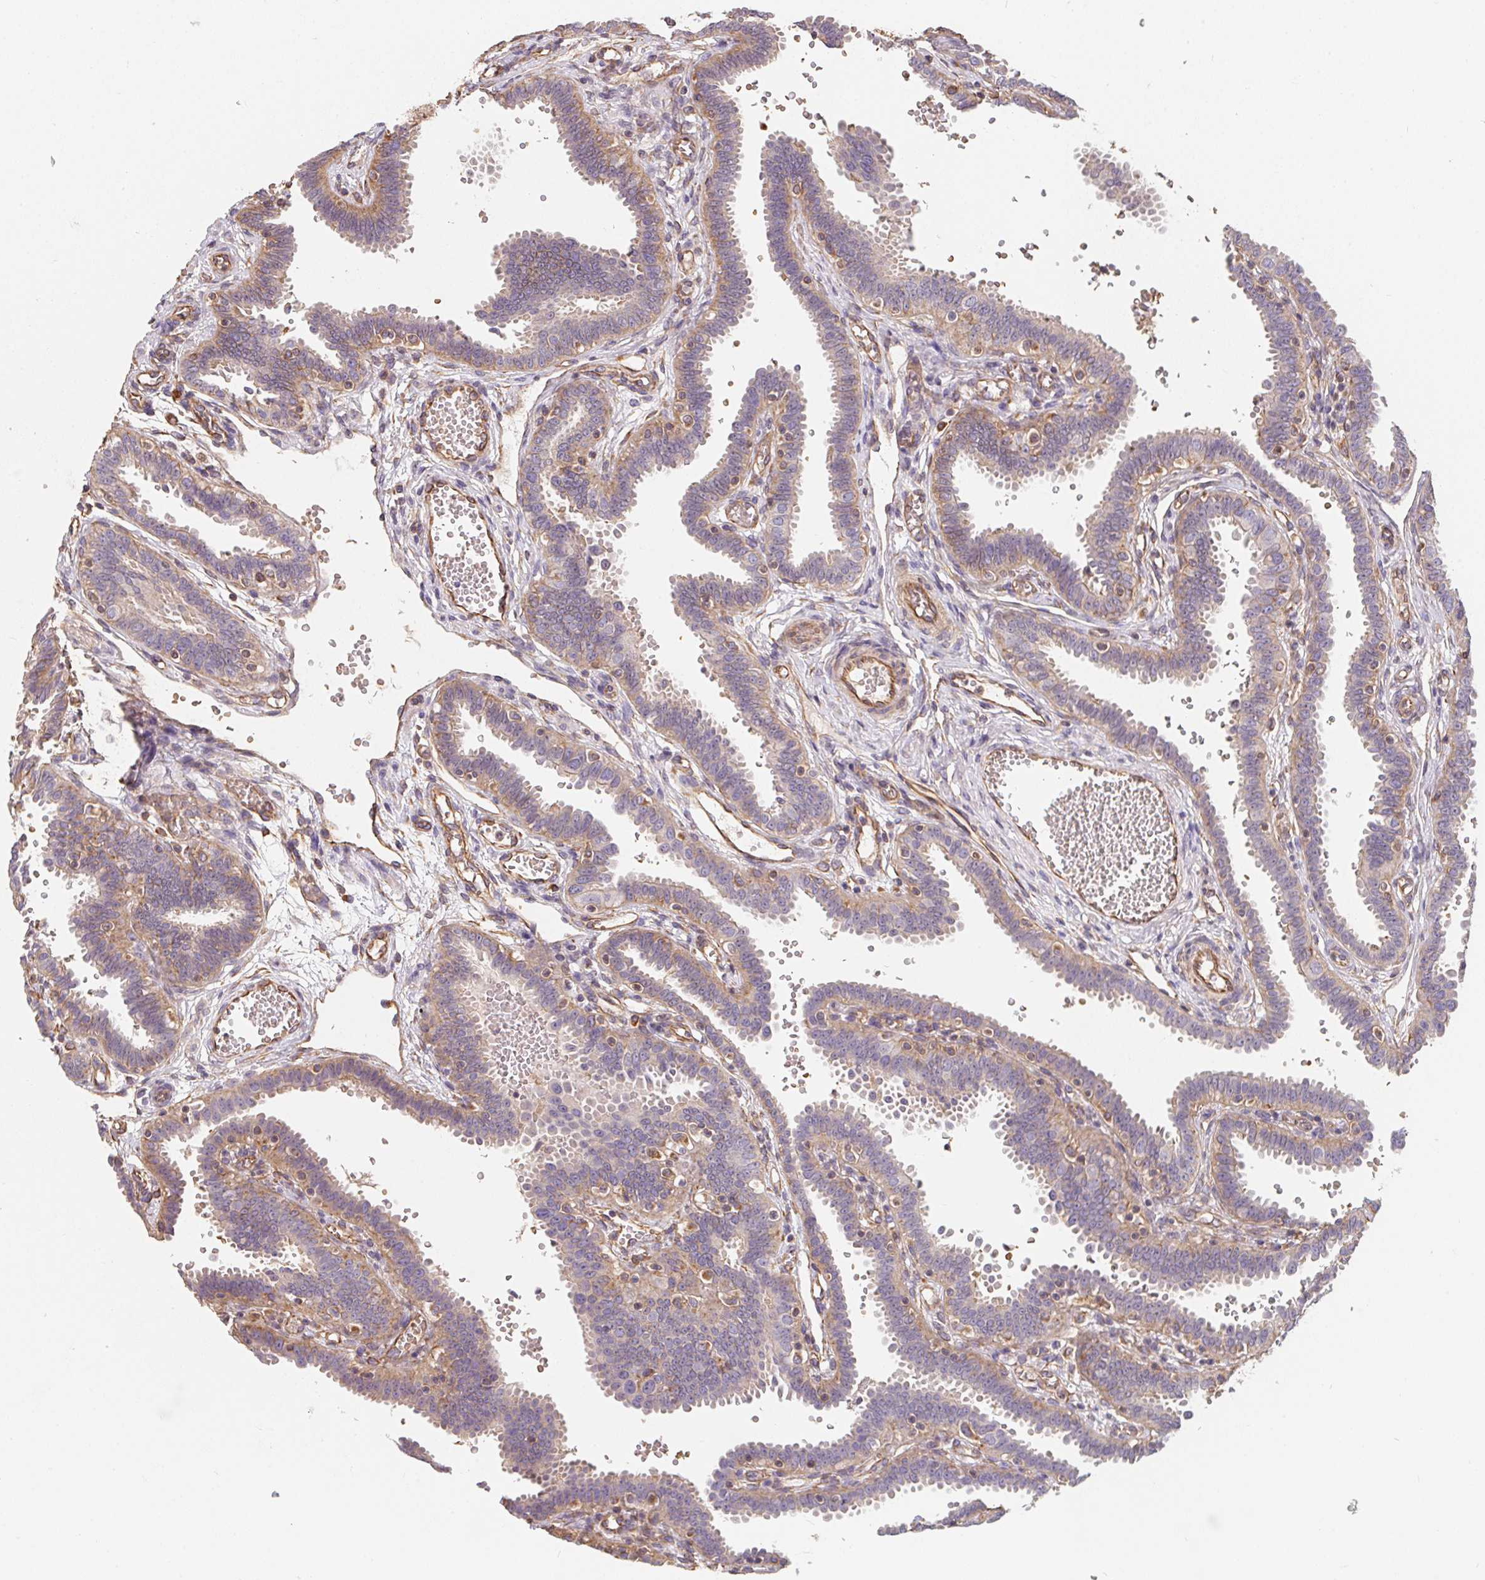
{"staining": {"intensity": "moderate", "quantity": ">75%", "location": "cytoplasmic/membranous"}, "tissue": "fallopian tube", "cell_type": "Glandular cells", "image_type": "normal", "snomed": [{"axis": "morphology", "description": "Normal tissue, NOS"}, {"axis": "topography", "description": "Fallopian tube"}], "caption": "Normal fallopian tube demonstrates moderate cytoplasmic/membranous positivity in about >75% of glandular cells, visualized by immunohistochemistry. (Brightfield microscopy of DAB IHC at high magnification).", "gene": "TBKBP1", "patient": {"sex": "female", "age": 37}}